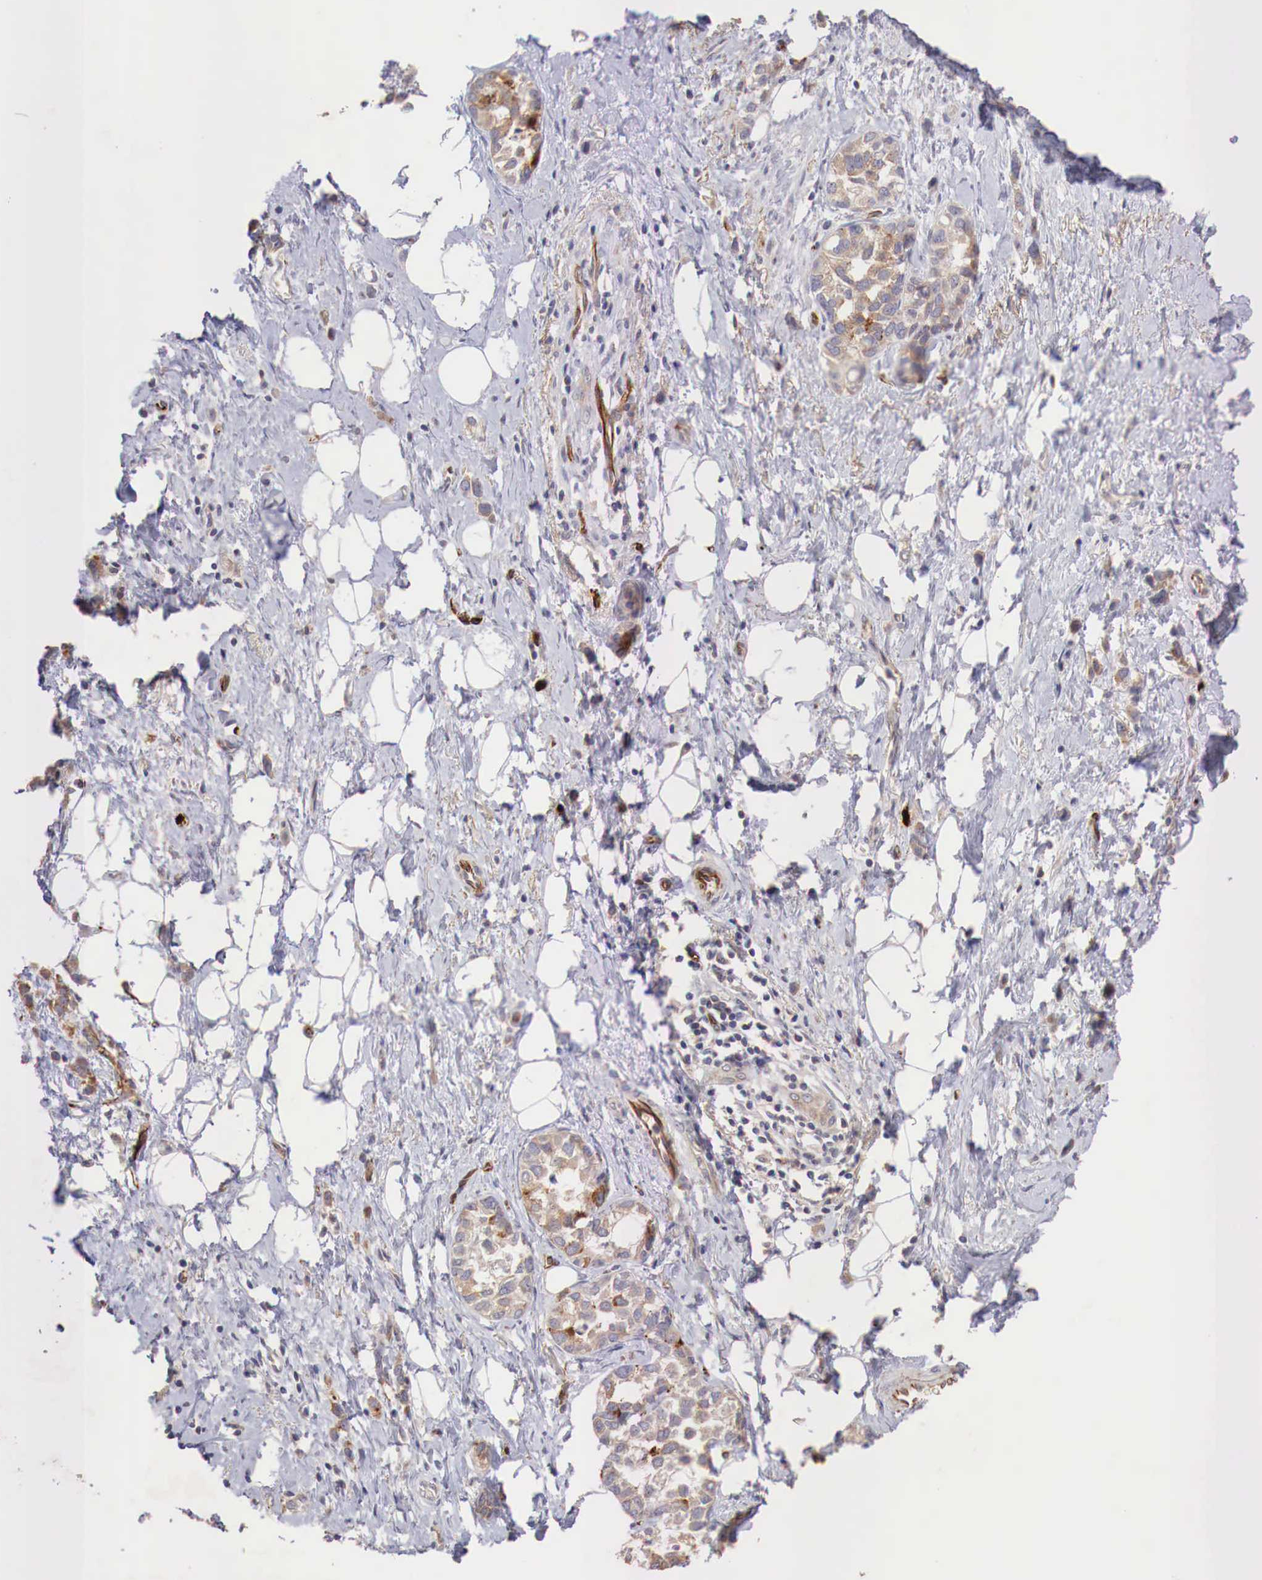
{"staining": {"intensity": "weak", "quantity": "25%-75%", "location": "cytoplasmic/membranous"}, "tissue": "stomach cancer", "cell_type": "Tumor cells", "image_type": "cancer", "snomed": [{"axis": "morphology", "description": "Adenocarcinoma, NOS"}, {"axis": "topography", "description": "Stomach, upper"}], "caption": "Weak cytoplasmic/membranous expression is present in about 25%-75% of tumor cells in stomach cancer.", "gene": "WT1", "patient": {"sex": "male", "age": 76}}